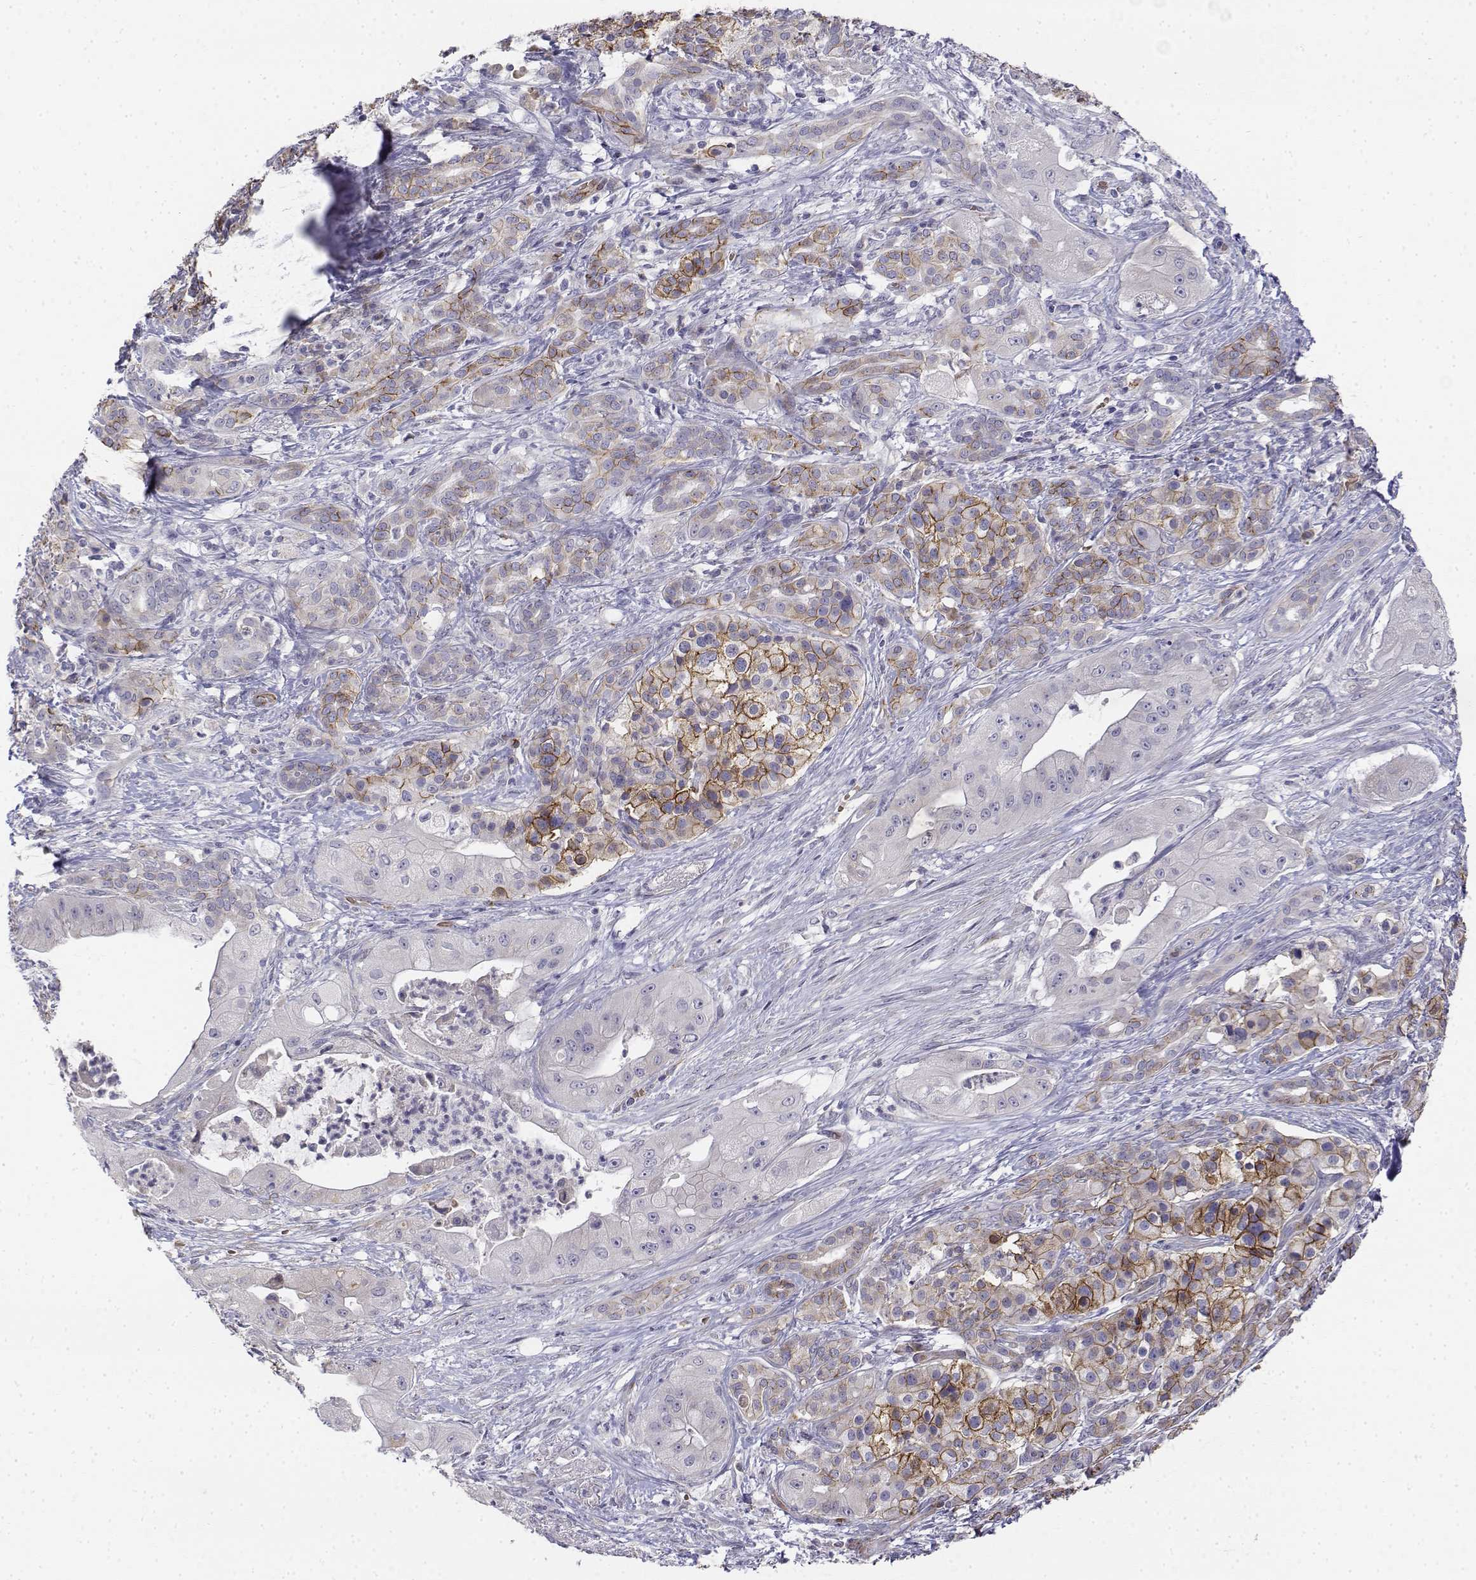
{"staining": {"intensity": "moderate", "quantity": "<25%", "location": "cytoplasmic/membranous"}, "tissue": "pancreatic cancer", "cell_type": "Tumor cells", "image_type": "cancer", "snomed": [{"axis": "morphology", "description": "Normal tissue, NOS"}, {"axis": "morphology", "description": "Inflammation, NOS"}, {"axis": "morphology", "description": "Adenocarcinoma, NOS"}, {"axis": "topography", "description": "Pancreas"}], "caption": "DAB (3,3'-diaminobenzidine) immunohistochemical staining of adenocarcinoma (pancreatic) reveals moderate cytoplasmic/membranous protein positivity in approximately <25% of tumor cells.", "gene": "CADM1", "patient": {"sex": "male", "age": 57}}